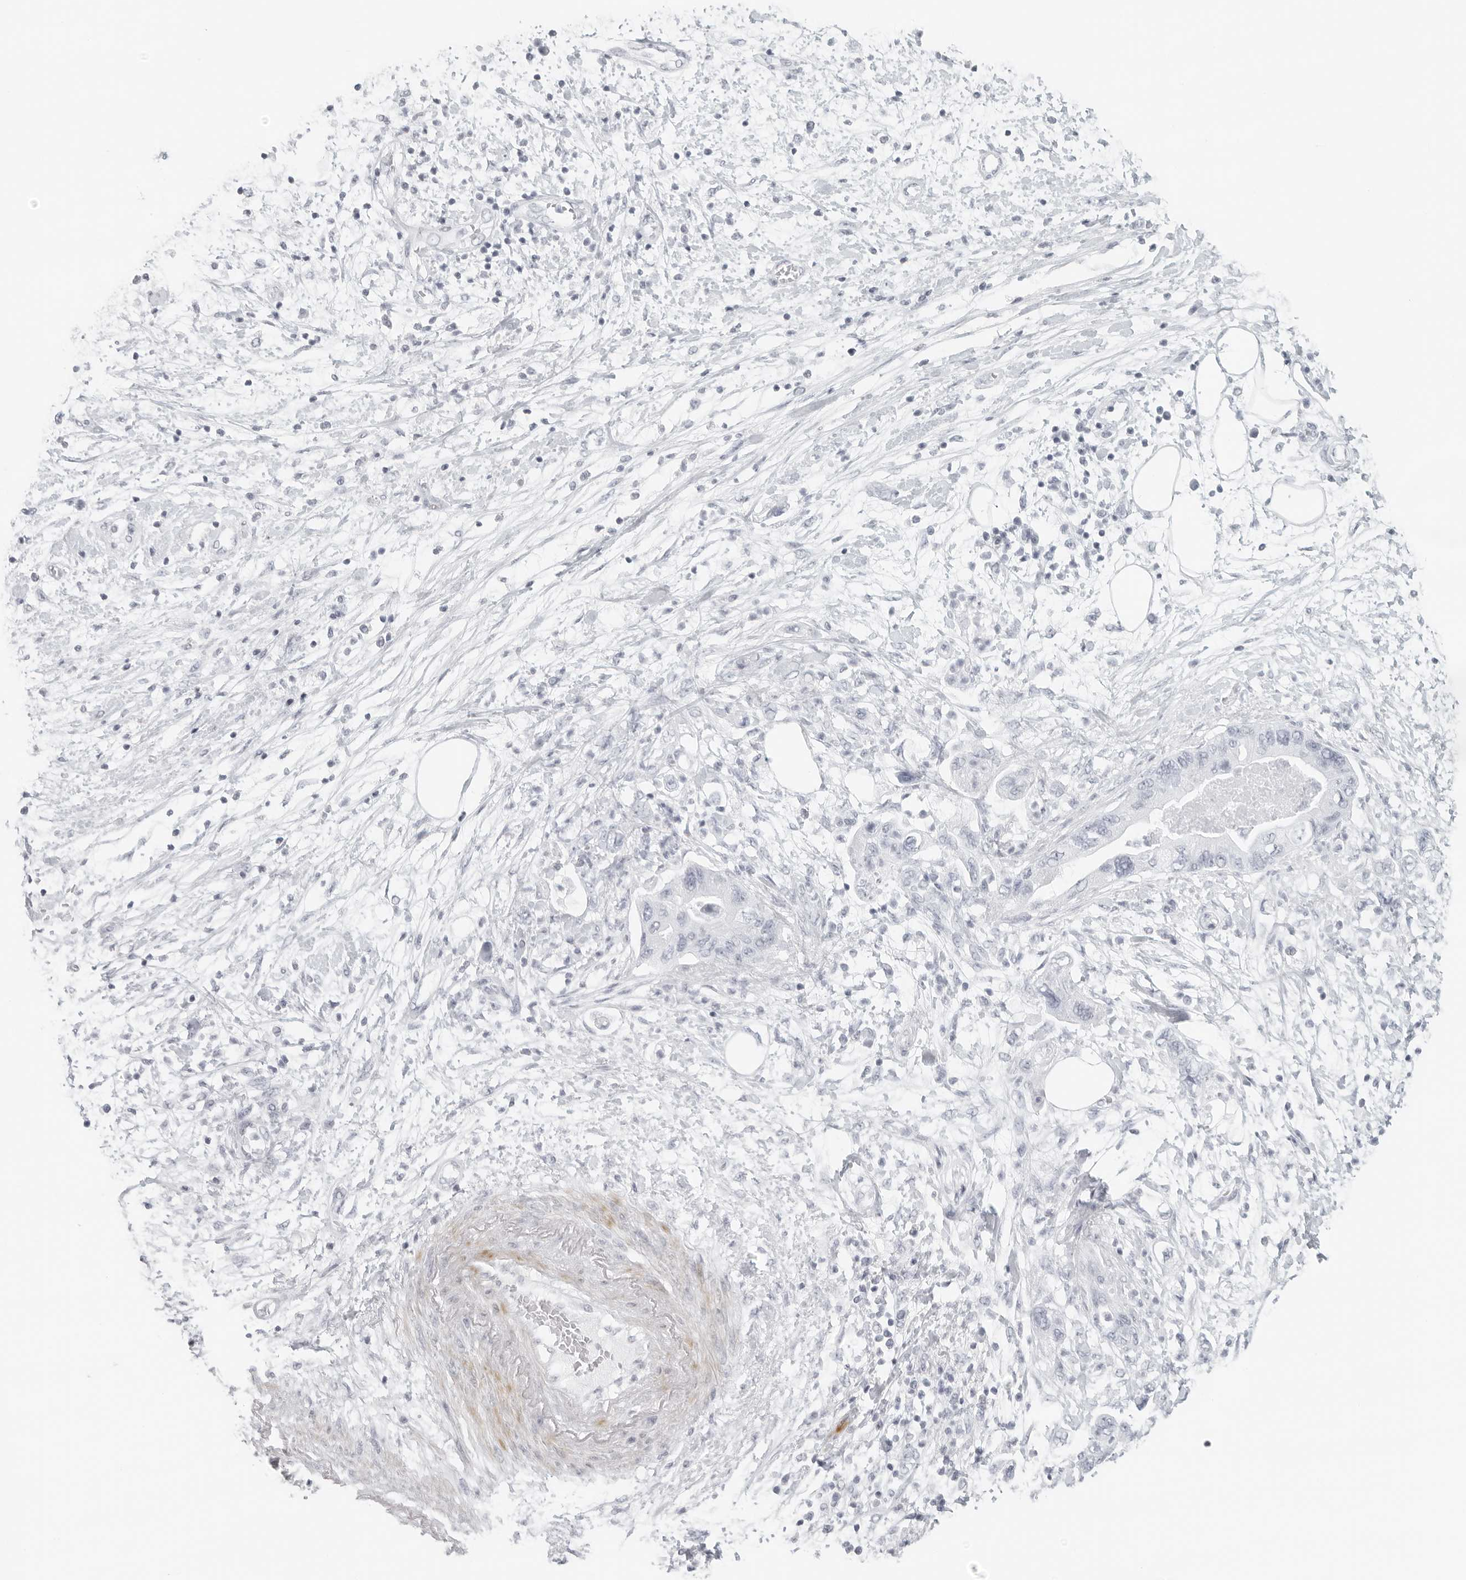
{"staining": {"intensity": "negative", "quantity": "none", "location": "none"}, "tissue": "pancreatic cancer", "cell_type": "Tumor cells", "image_type": "cancer", "snomed": [{"axis": "morphology", "description": "Adenocarcinoma, NOS"}, {"axis": "topography", "description": "Pancreas"}], "caption": "A micrograph of pancreatic cancer (adenocarcinoma) stained for a protein demonstrates no brown staining in tumor cells.", "gene": "RPS6KC1", "patient": {"sex": "female", "age": 73}}